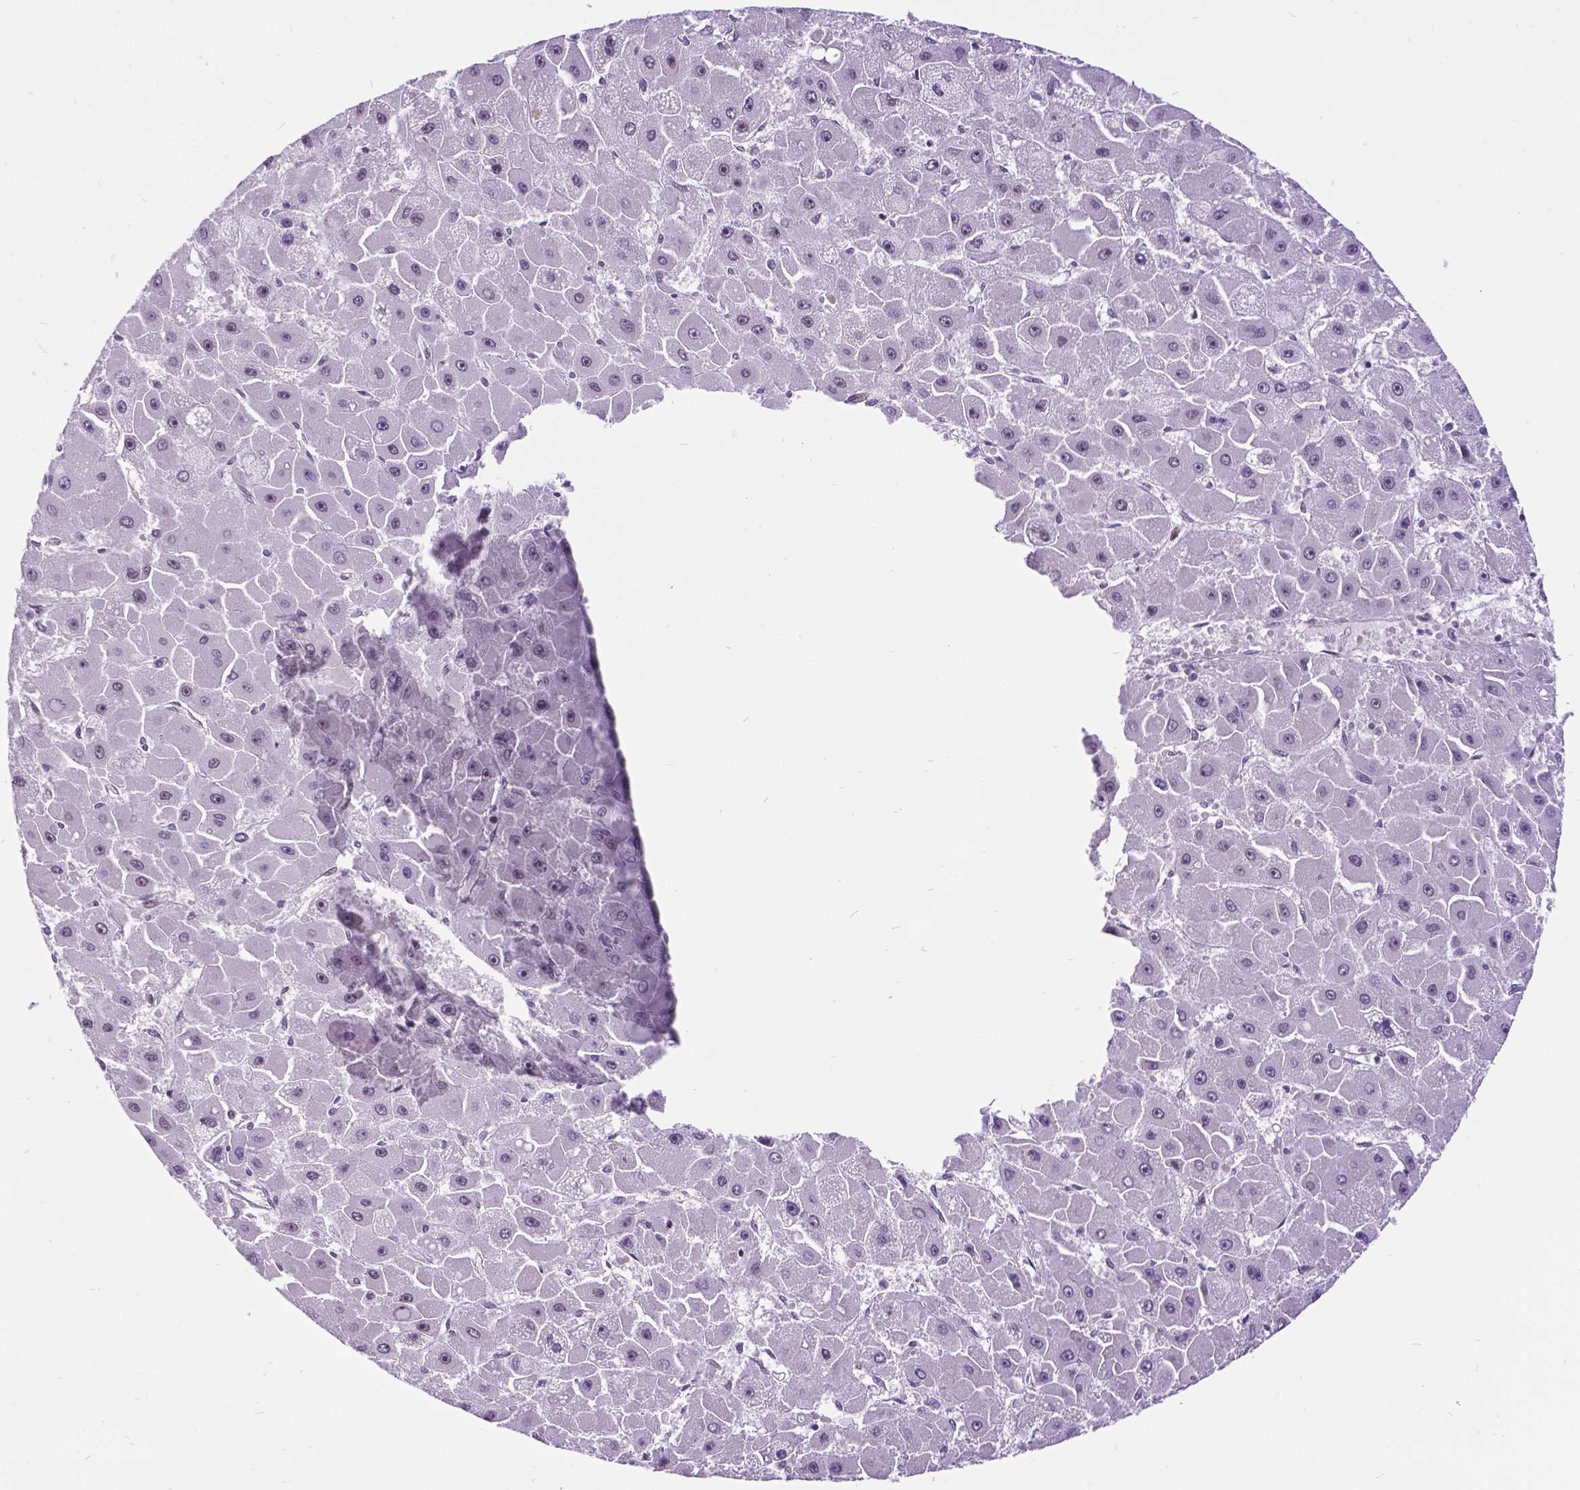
{"staining": {"intensity": "negative", "quantity": "none", "location": "none"}, "tissue": "liver cancer", "cell_type": "Tumor cells", "image_type": "cancer", "snomed": [{"axis": "morphology", "description": "Carcinoma, Hepatocellular, NOS"}, {"axis": "topography", "description": "Liver"}], "caption": "Tumor cells show no significant staining in hepatocellular carcinoma (liver).", "gene": "DPF3", "patient": {"sex": "female", "age": 25}}